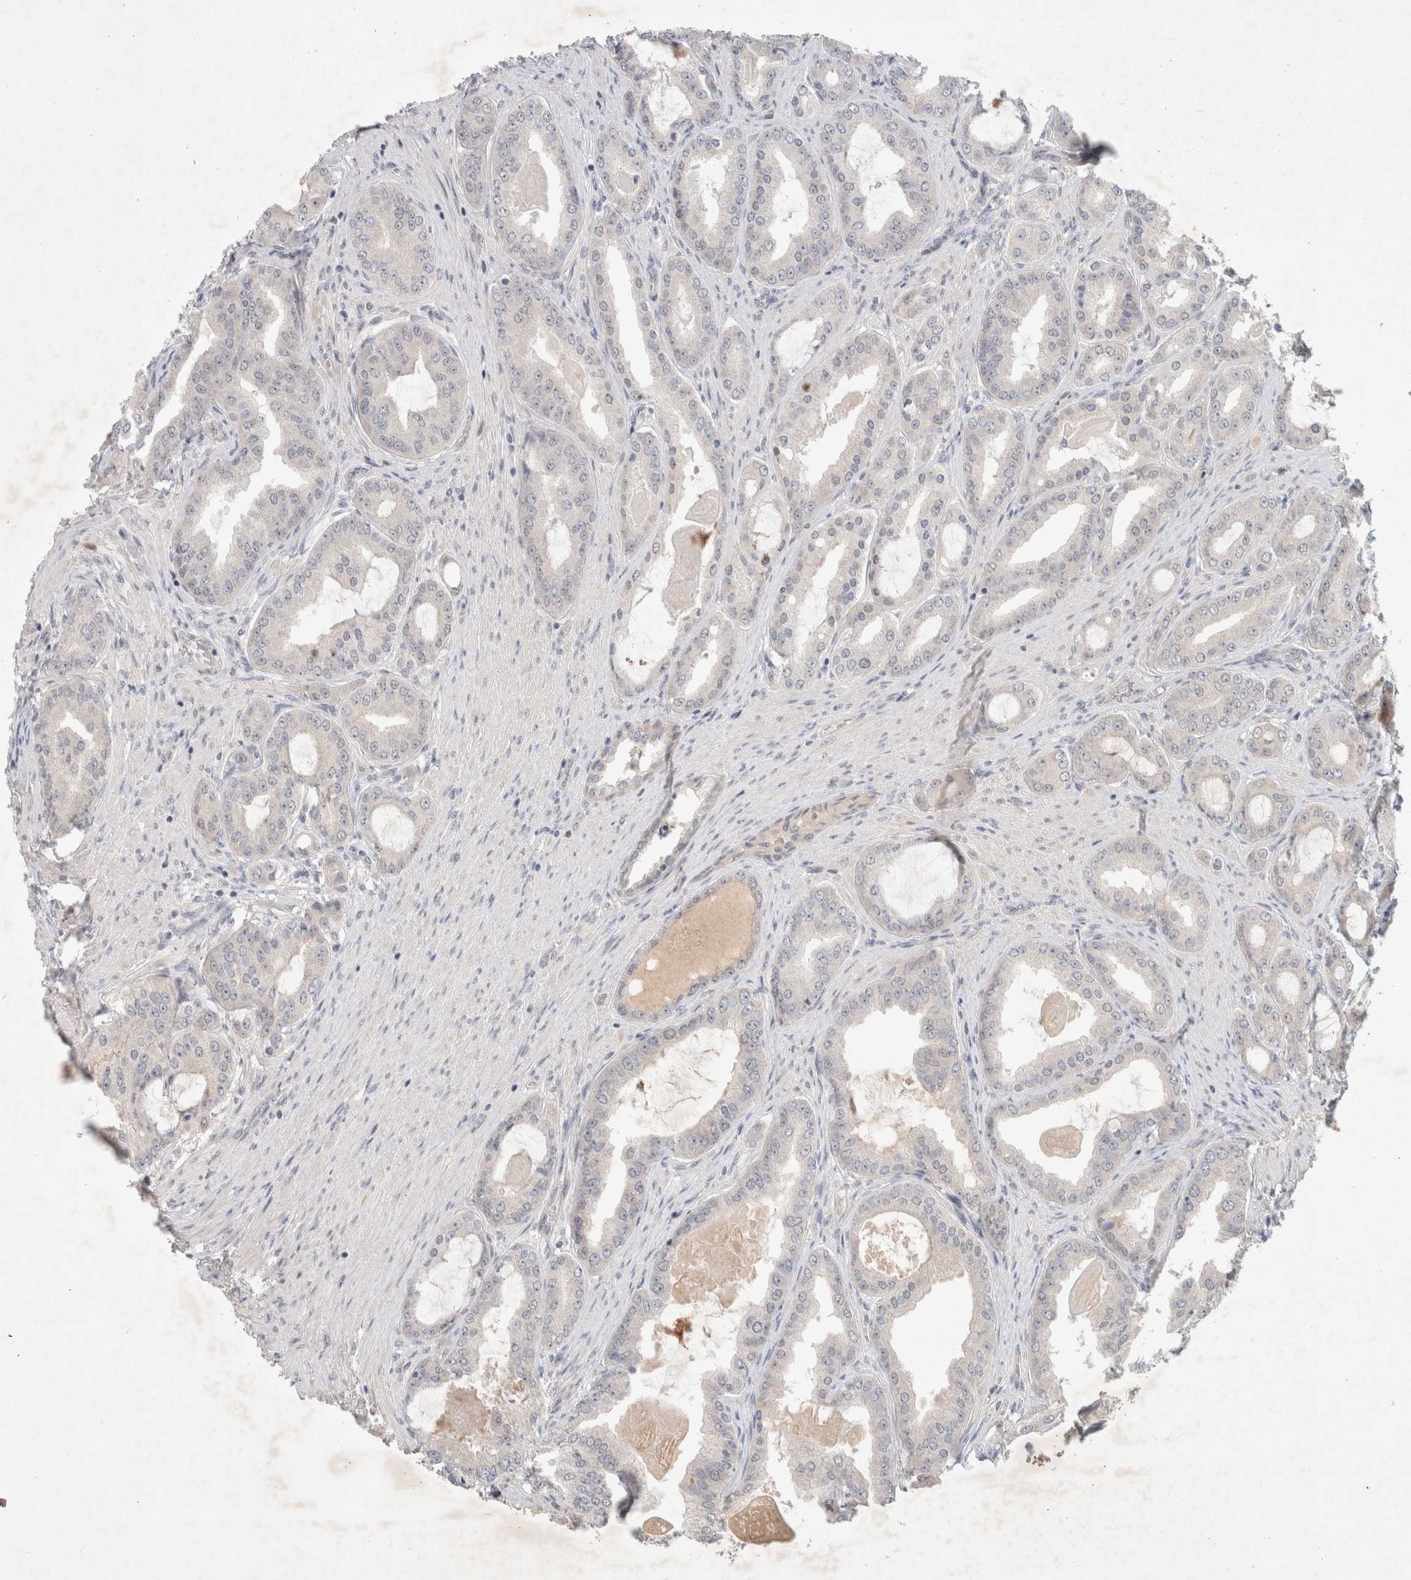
{"staining": {"intensity": "negative", "quantity": "none", "location": "none"}, "tissue": "prostate cancer", "cell_type": "Tumor cells", "image_type": "cancer", "snomed": [{"axis": "morphology", "description": "Adenocarcinoma, High grade"}, {"axis": "topography", "description": "Prostate"}], "caption": "Immunohistochemistry micrograph of human prostate high-grade adenocarcinoma stained for a protein (brown), which shows no staining in tumor cells.", "gene": "RASAL2", "patient": {"sex": "male", "age": 60}}